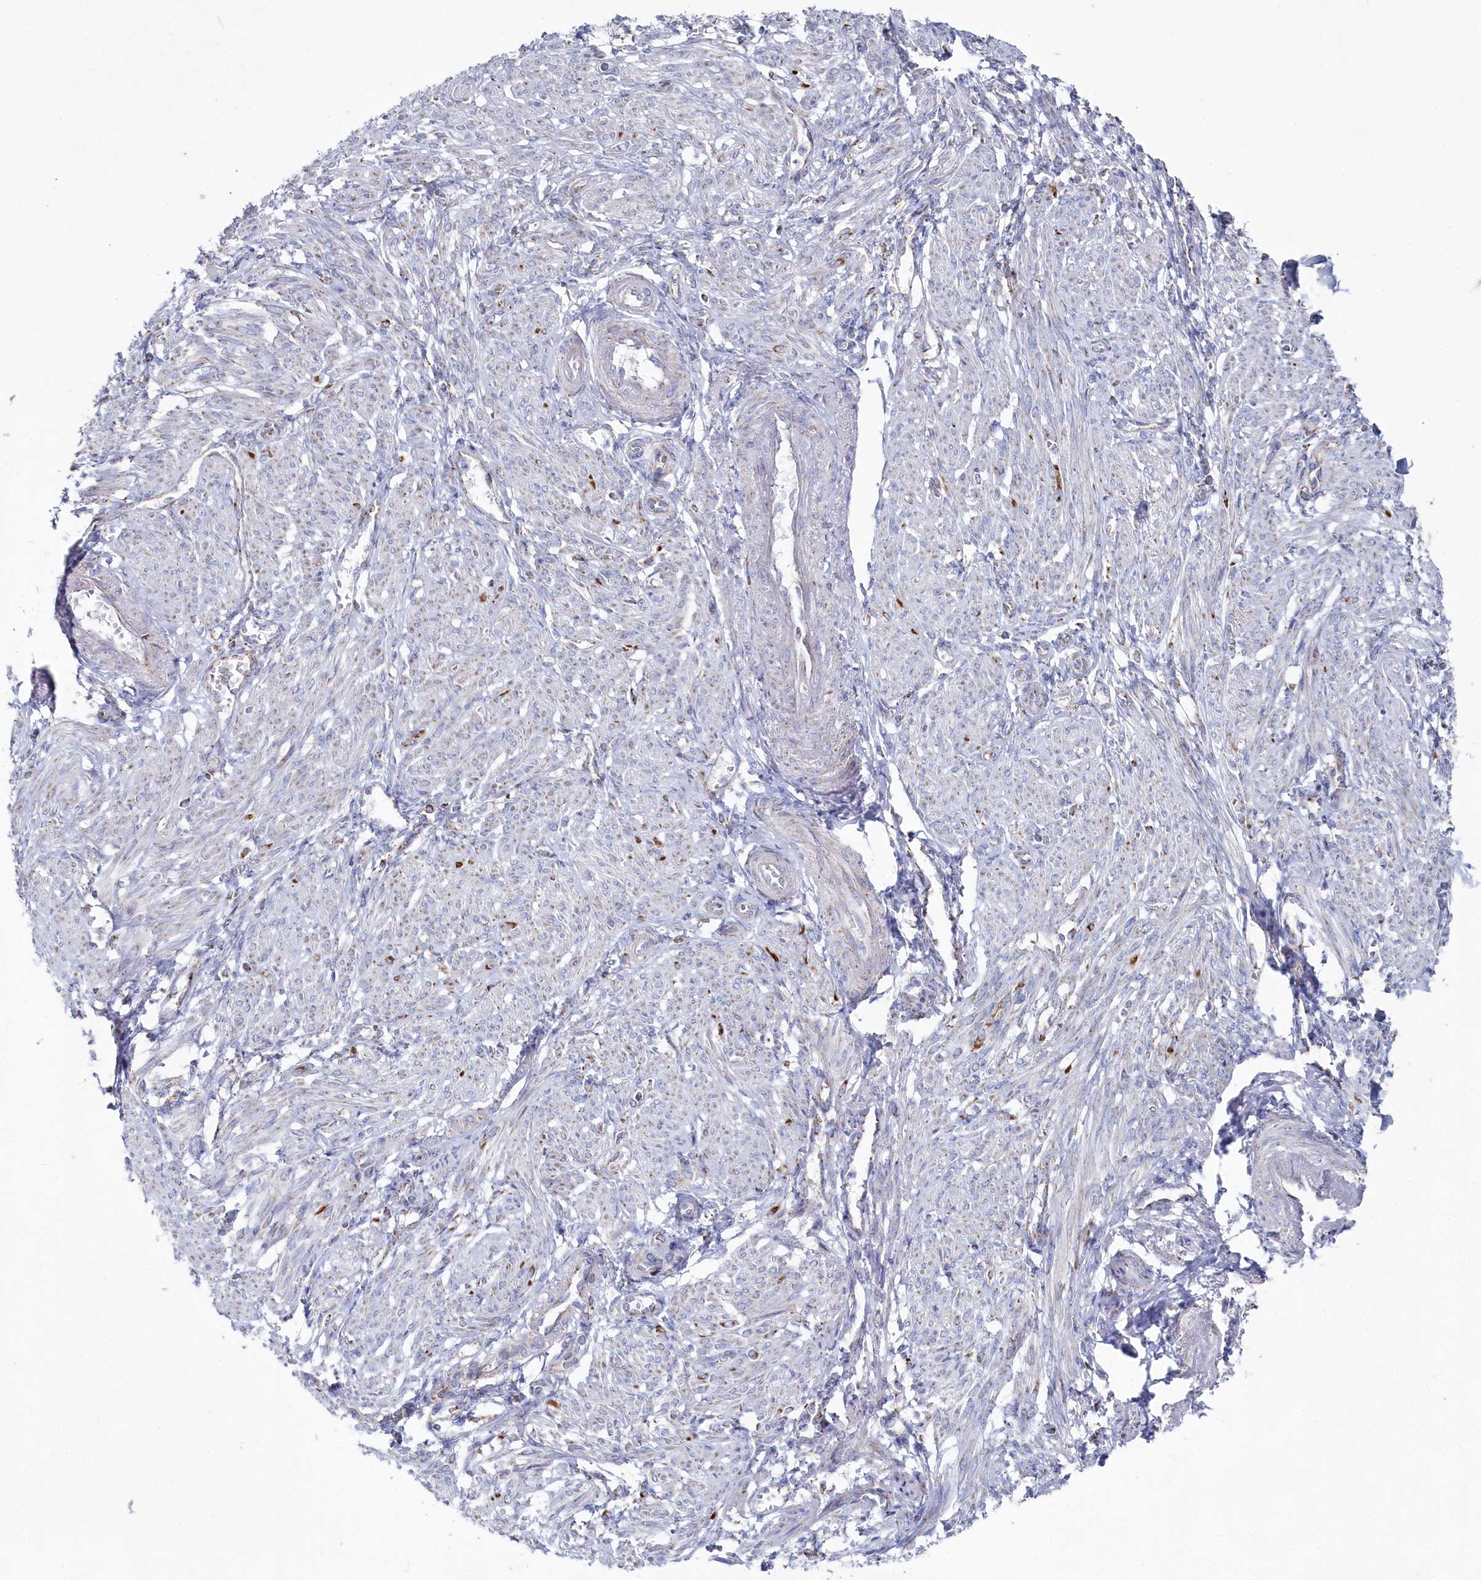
{"staining": {"intensity": "negative", "quantity": "none", "location": "none"}, "tissue": "smooth muscle", "cell_type": "Smooth muscle cells", "image_type": "normal", "snomed": [{"axis": "morphology", "description": "Normal tissue, NOS"}, {"axis": "topography", "description": "Smooth muscle"}], "caption": "This is an immunohistochemistry (IHC) image of normal smooth muscle. There is no staining in smooth muscle cells.", "gene": "GLS2", "patient": {"sex": "female", "age": 39}}